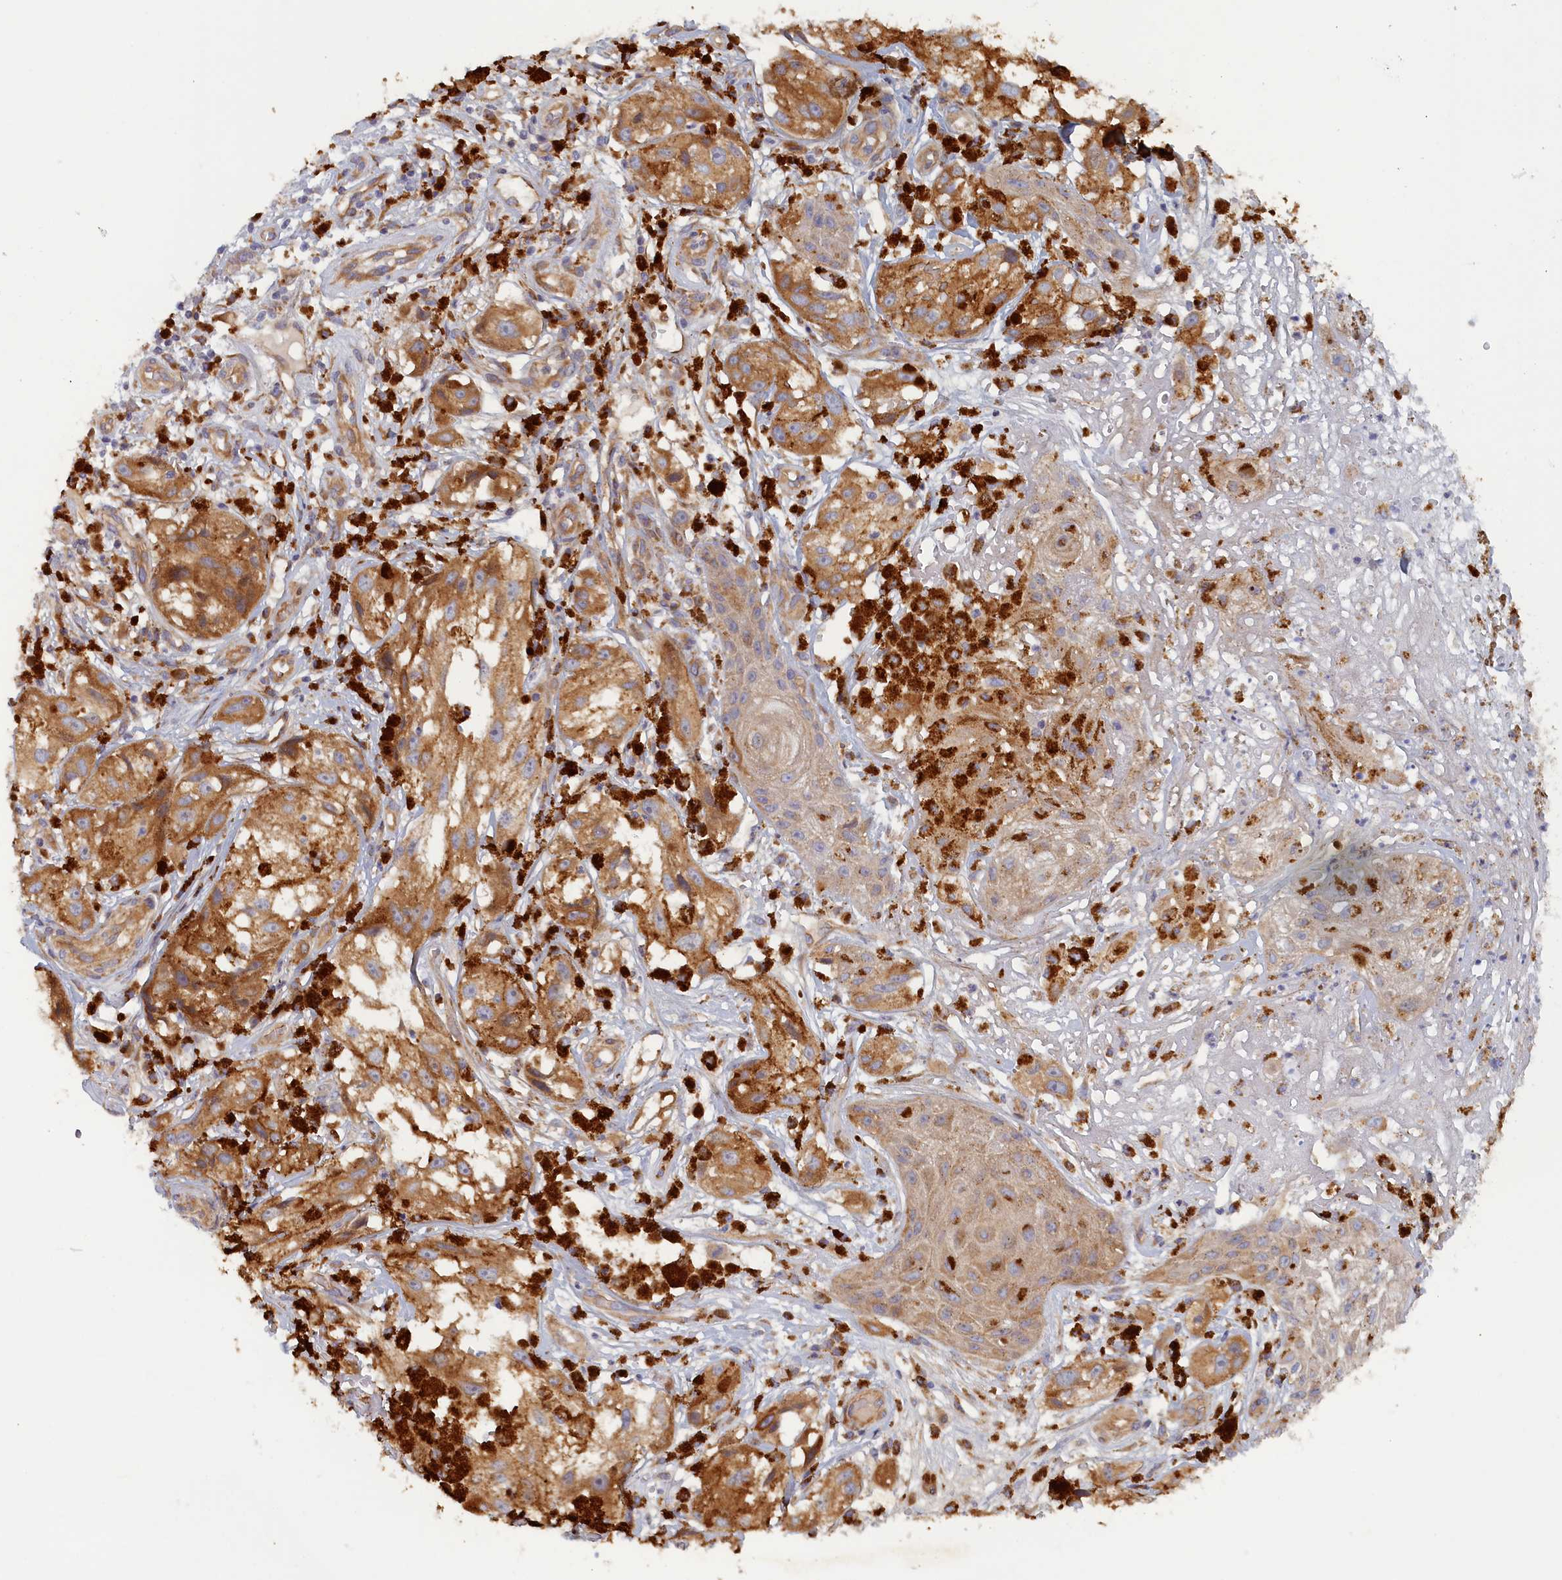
{"staining": {"intensity": "moderate", "quantity": ">75%", "location": "cytoplasmic/membranous"}, "tissue": "melanoma", "cell_type": "Tumor cells", "image_type": "cancer", "snomed": [{"axis": "morphology", "description": "Malignant melanoma, NOS"}, {"axis": "topography", "description": "Skin"}], "caption": "Protein expression analysis of melanoma demonstrates moderate cytoplasmic/membranous staining in about >75% of tumor cells. Nuclei are stained in blue.", "gene": "TMEM196", "patient": {"sex": "male", "age": 88}}